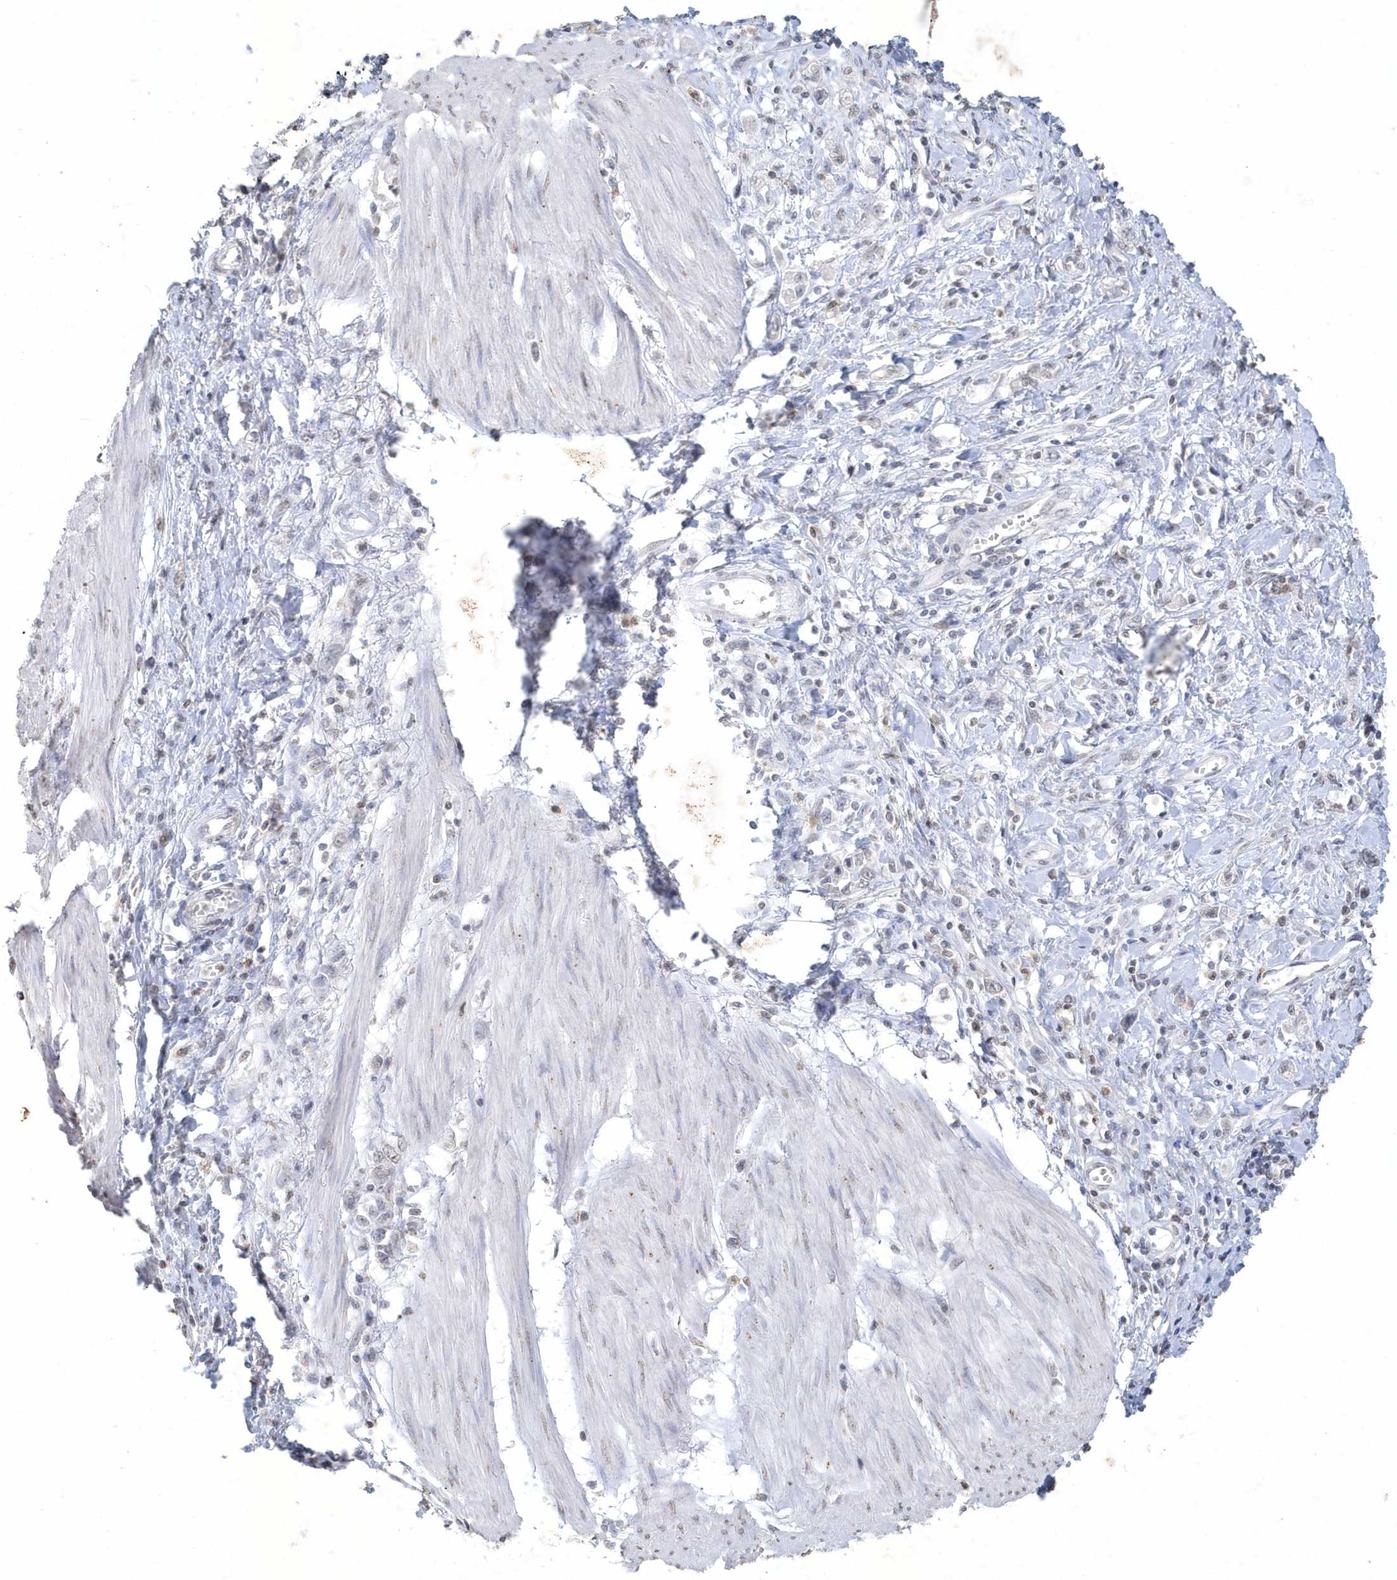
{"staining": {"intensity": "negative", "quantity": "none", "location": "none"}, "tissue": "stomach cancer", "cell_type": "Tumor cells", "image_type": "cancer", "snomed": [{"axis": "morphology", "description": "Adenocarcinoma, NOS"}, {"axis": "topography", "description": "Stomach"}], "caption": "Protein analysis of stomach adenocarcinoma reveals no significant positivity in tumor cells. Brightfield microscopy of IHC stained with DAB (3,3'-diaminobenzidine) (brown) and hematoxylin (blue), captured at high magnification.", "gene": "PDCD1", "patient": {"sex": "female", "age": 76}}